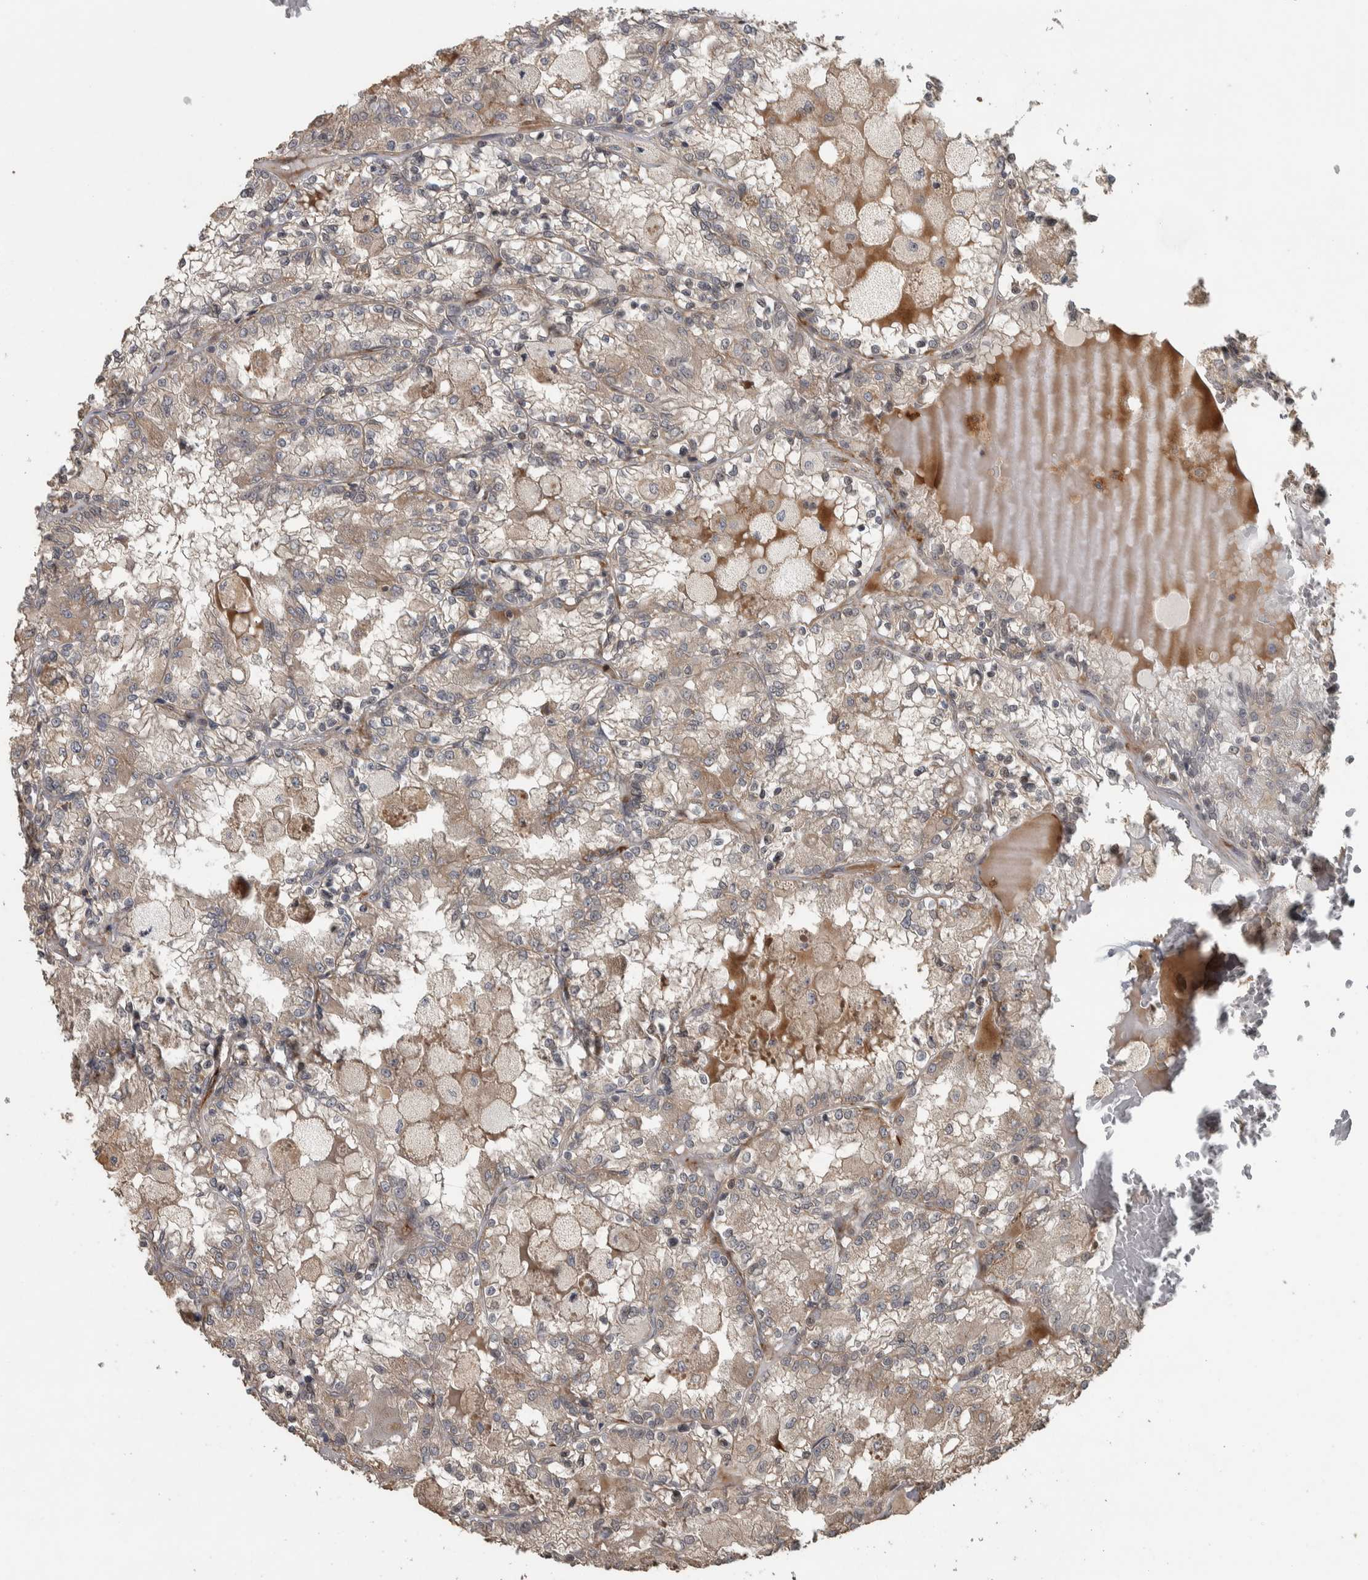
{"staining": {"intensity": "weak", "quantity": "<25%", "location": "cytoplasmic/membranous"}, "tissue": "renal cancer", "cell_type": "Tumor cells", "image_type": "cancer", "snomed": [{"axis": "morphology", "description": "Adenocarcinoma, NOS"}, {"axis": "topography", "description": "Kidney"}], "caption": "This is a histopathology image of immunohistochemistry staining of renal cancer (adenocarcinoma), which shows no expression in tumor cells.", "gene": "ERAL1", "patient": {"sex": "female", "age": 56}}